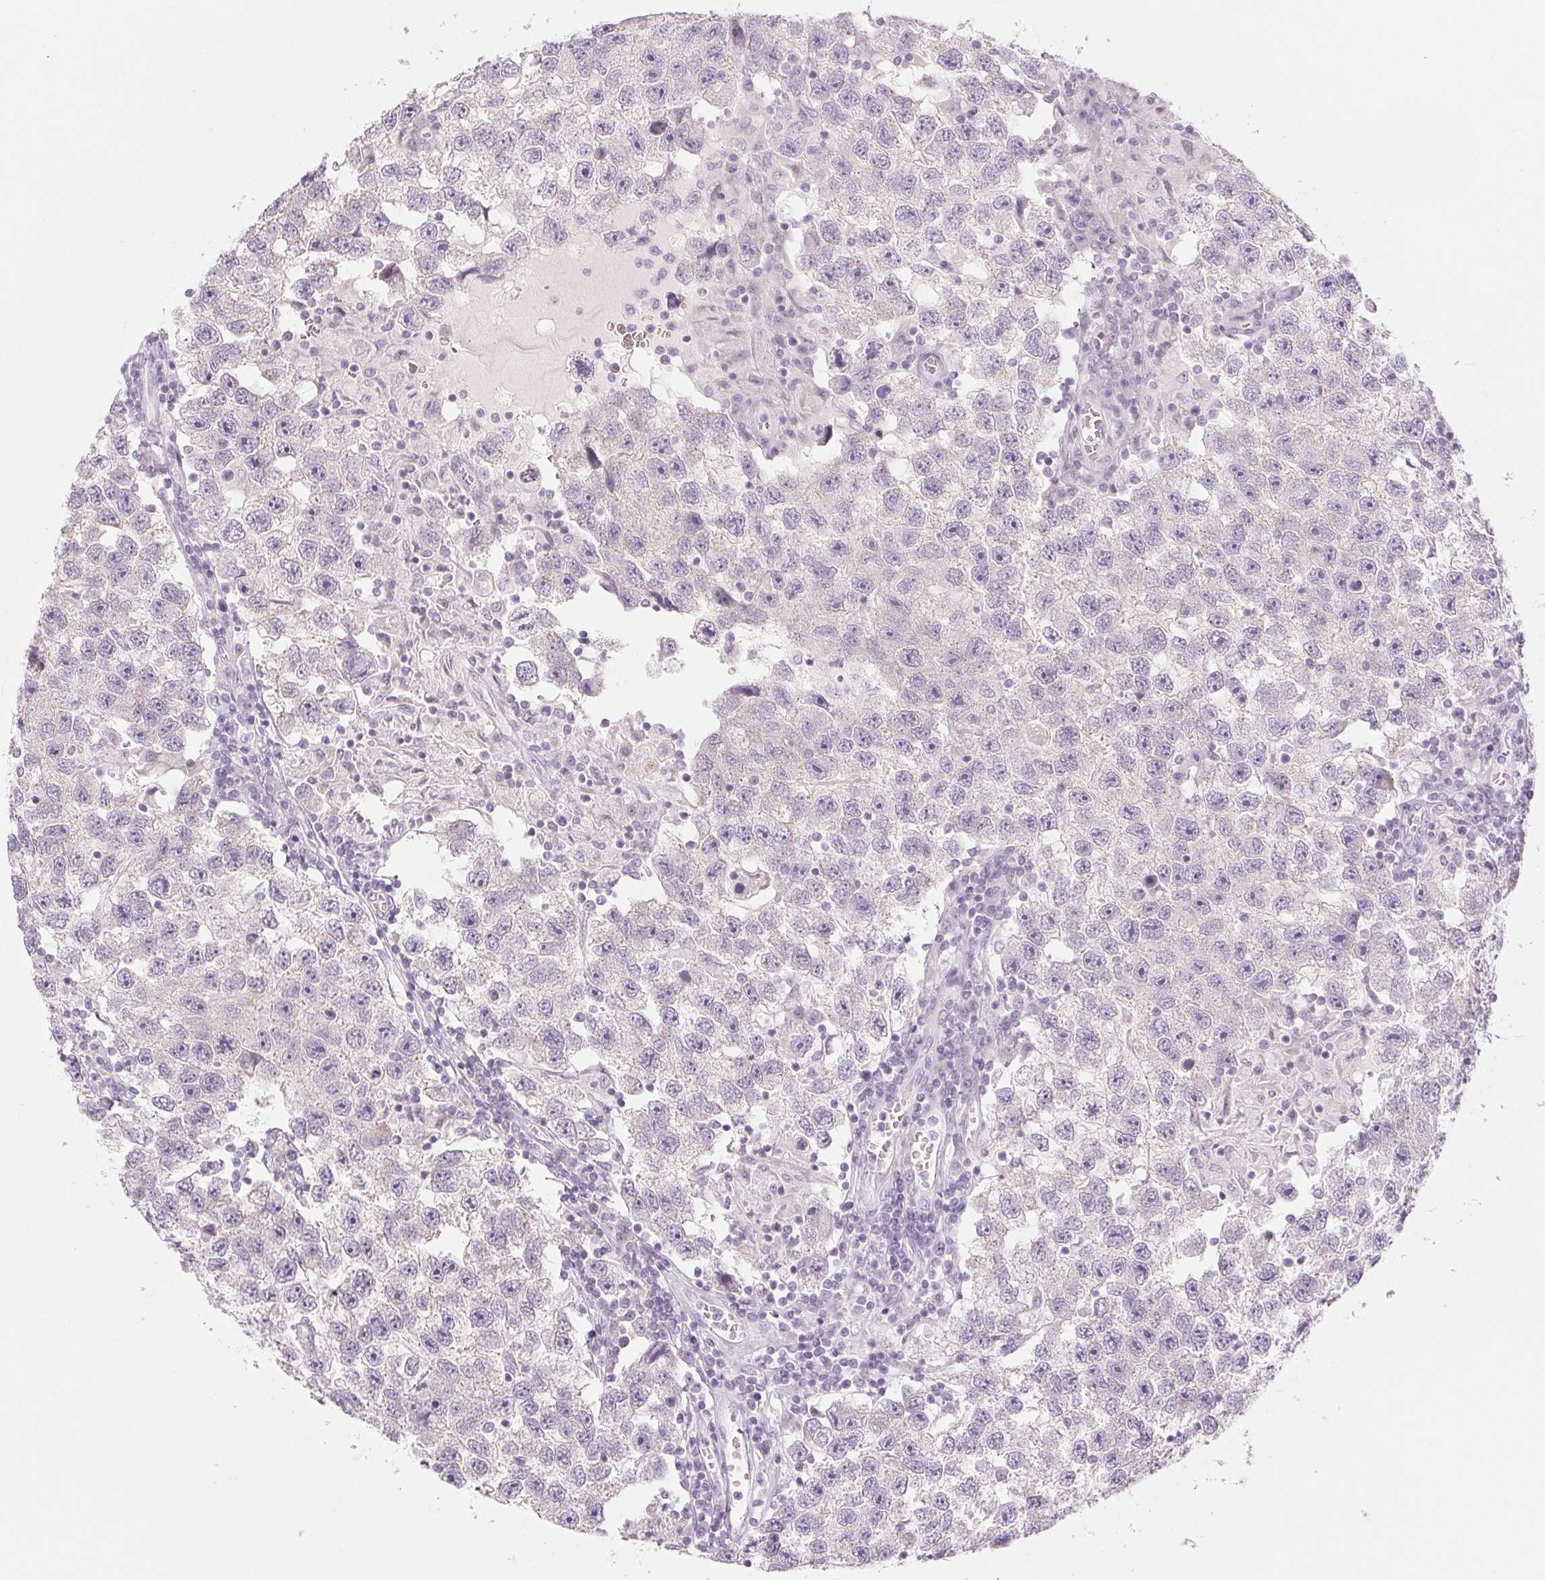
{"staining": {"intensity": "negative", "quantity": "none", "location": "none"}, "tissue": "testis cancer", "cell_type": "Tumor cells", "image_type": "cancer", "snomed": [{"axis": "morphology", "description": "Seminoma, NOS"}, {"axis": "topography", "description": "Testis"}], "caption": "There is no significant positivity in tumor cells of testis cancer (seminoma).", "gene": "EHHADH", "patient": {"sex": "male", "age": 26}}